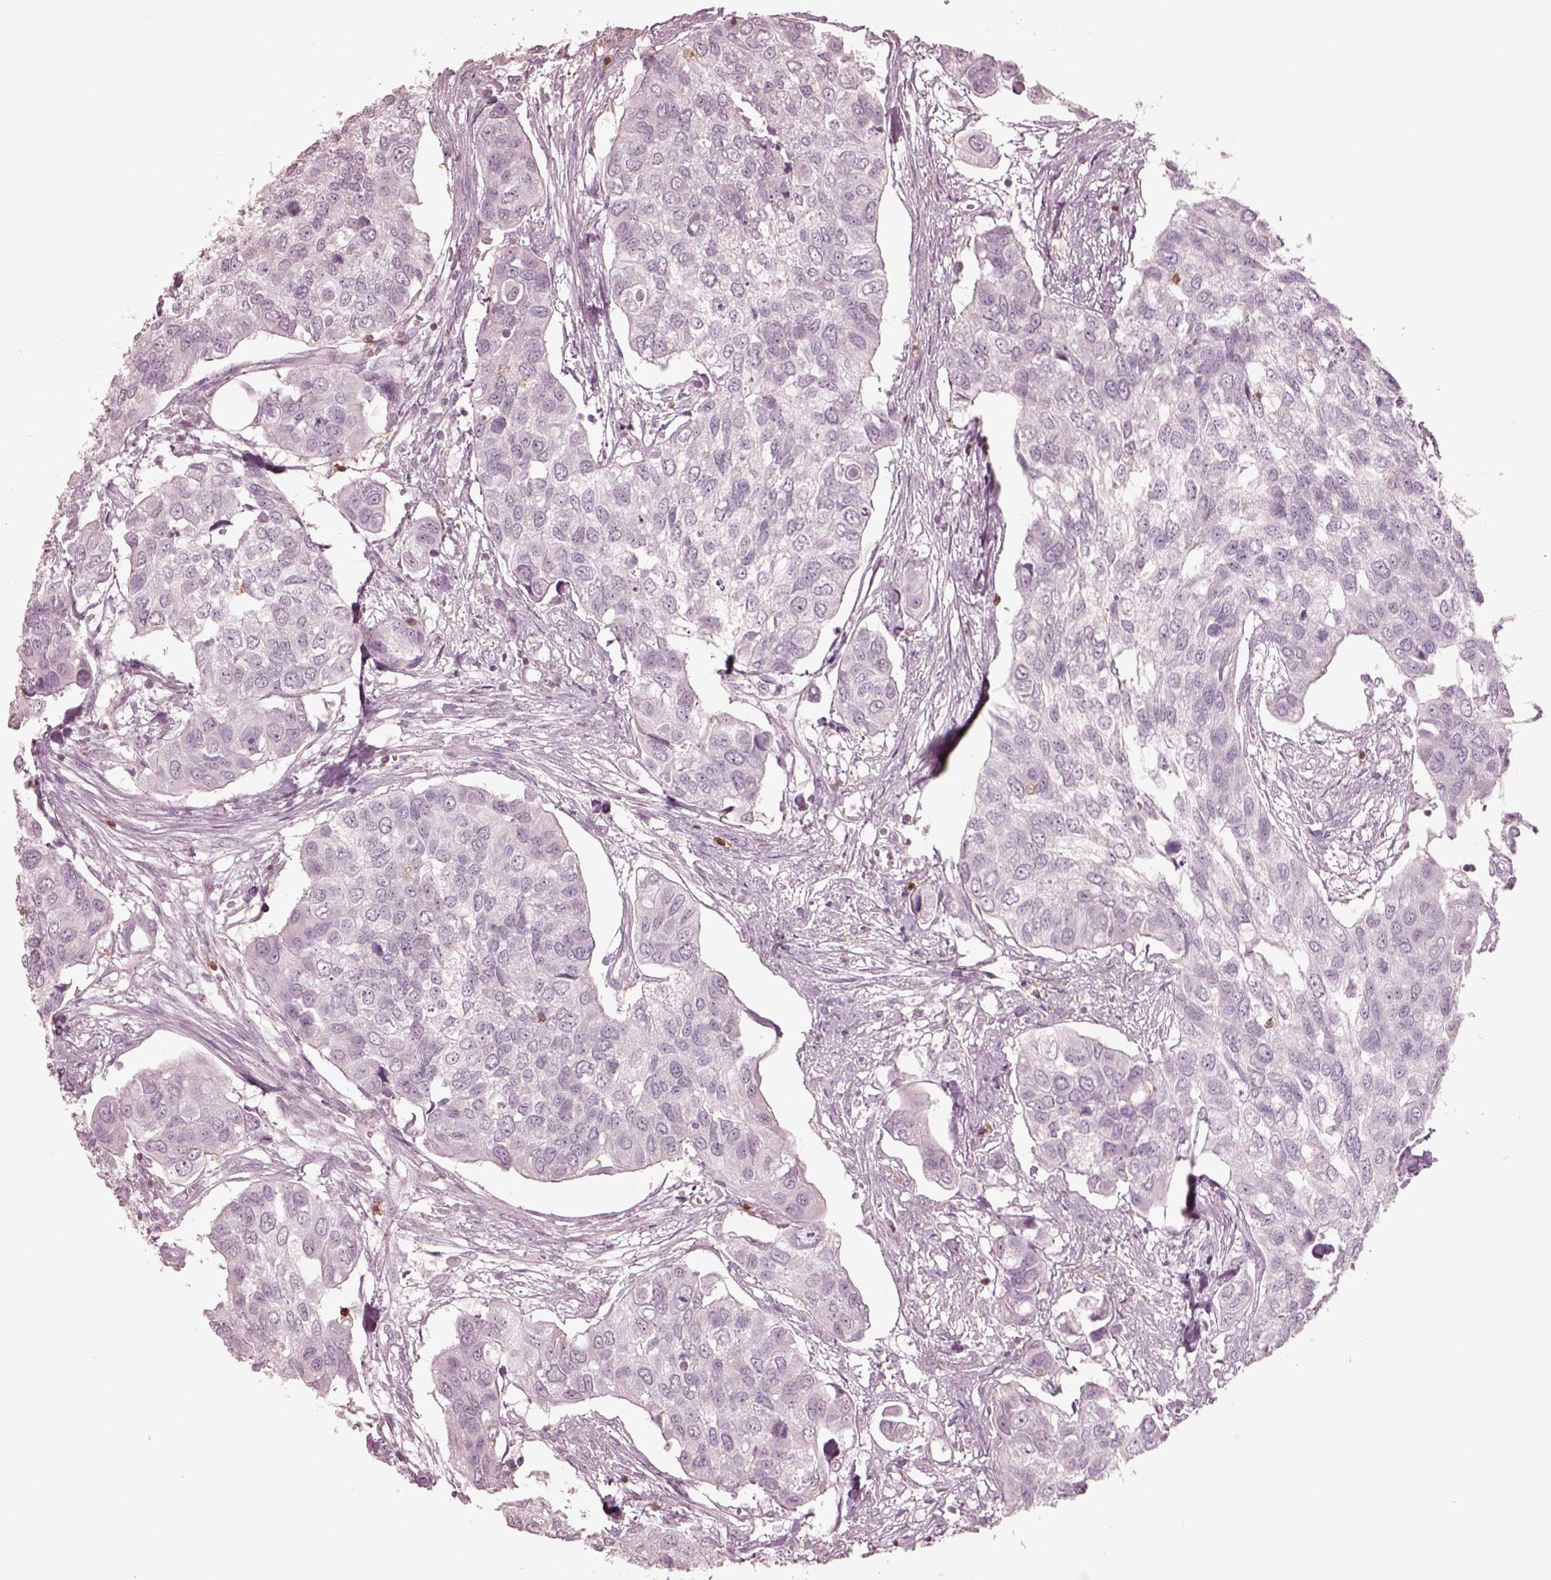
{"staining": {"intensity": "negative", "quantity": "none", "location": "none"}, "tissue": "urothelial cancer", "cell_type": "Tumor cells", "image_type": "cancer", "snomed": [{"axis": "morphology", "description": "Urothelial carcinoma, High grade"}, {"axis": "topography", "description": "Urinary bladder"}], "caption": "Immunohistochemistry micrograph of neoplastic tissue: urothelial carcinoma (high-grade) stained with DAB exhibits no significant protein positivity in tumor cells. (Immunohistochemistry, brightfield microscopy, high magnification).", "gene": "PDCD1", "patient": {"sex": "male", "age": 60}}